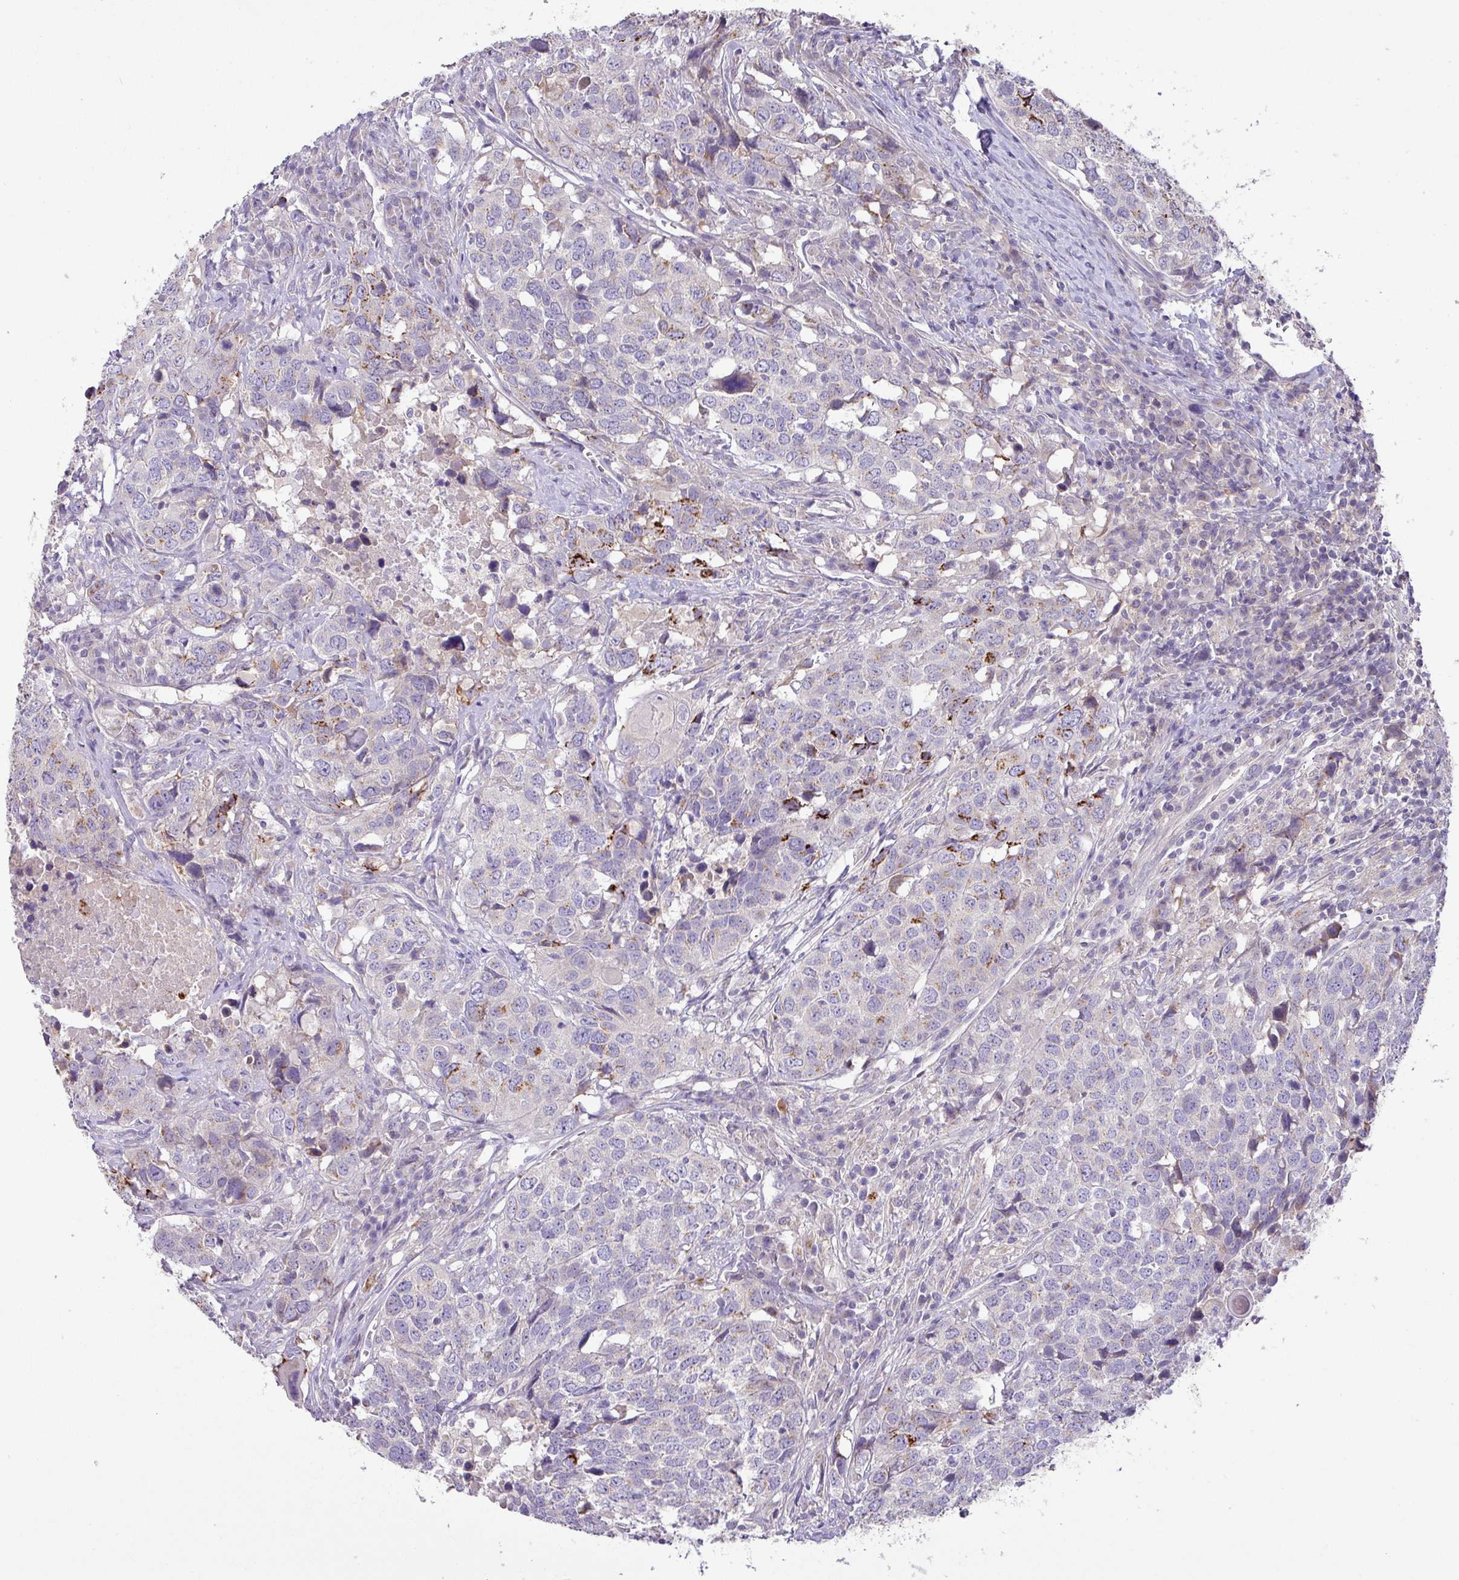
{"staining": {"intensity": "strong", "quantity": "<25%", "location": "cytoplasmic/membranous"}, "tissue": "head and neck cancer", "cell_type": "Tumor cells", "image_type": "cancer", "snomed": [{"axis": "morphology", "description": "Normal tissue, NOS"}, {"axis": "morphology", "description": "Squamous cell carcinoma, NOS"}, {"axis": "topography", "description": "Skeletal muscle"}, {"axis": "topography", "description": "Vascular tissue"}, {"axis": "topography", "description": "Peripheral nerve tissue"}, {"axis": "topography", "description": "Head-Neck"}], "caption": "Head and neck cancer (squamous cell carcinoma) tissue reveals strong cytoplasmic/membranous staining in approximately <25% of tumor cells, visualized by immunohistochemistry.", "gene": "GALNT12", "patient": {"sex": "male", "age": 66}}